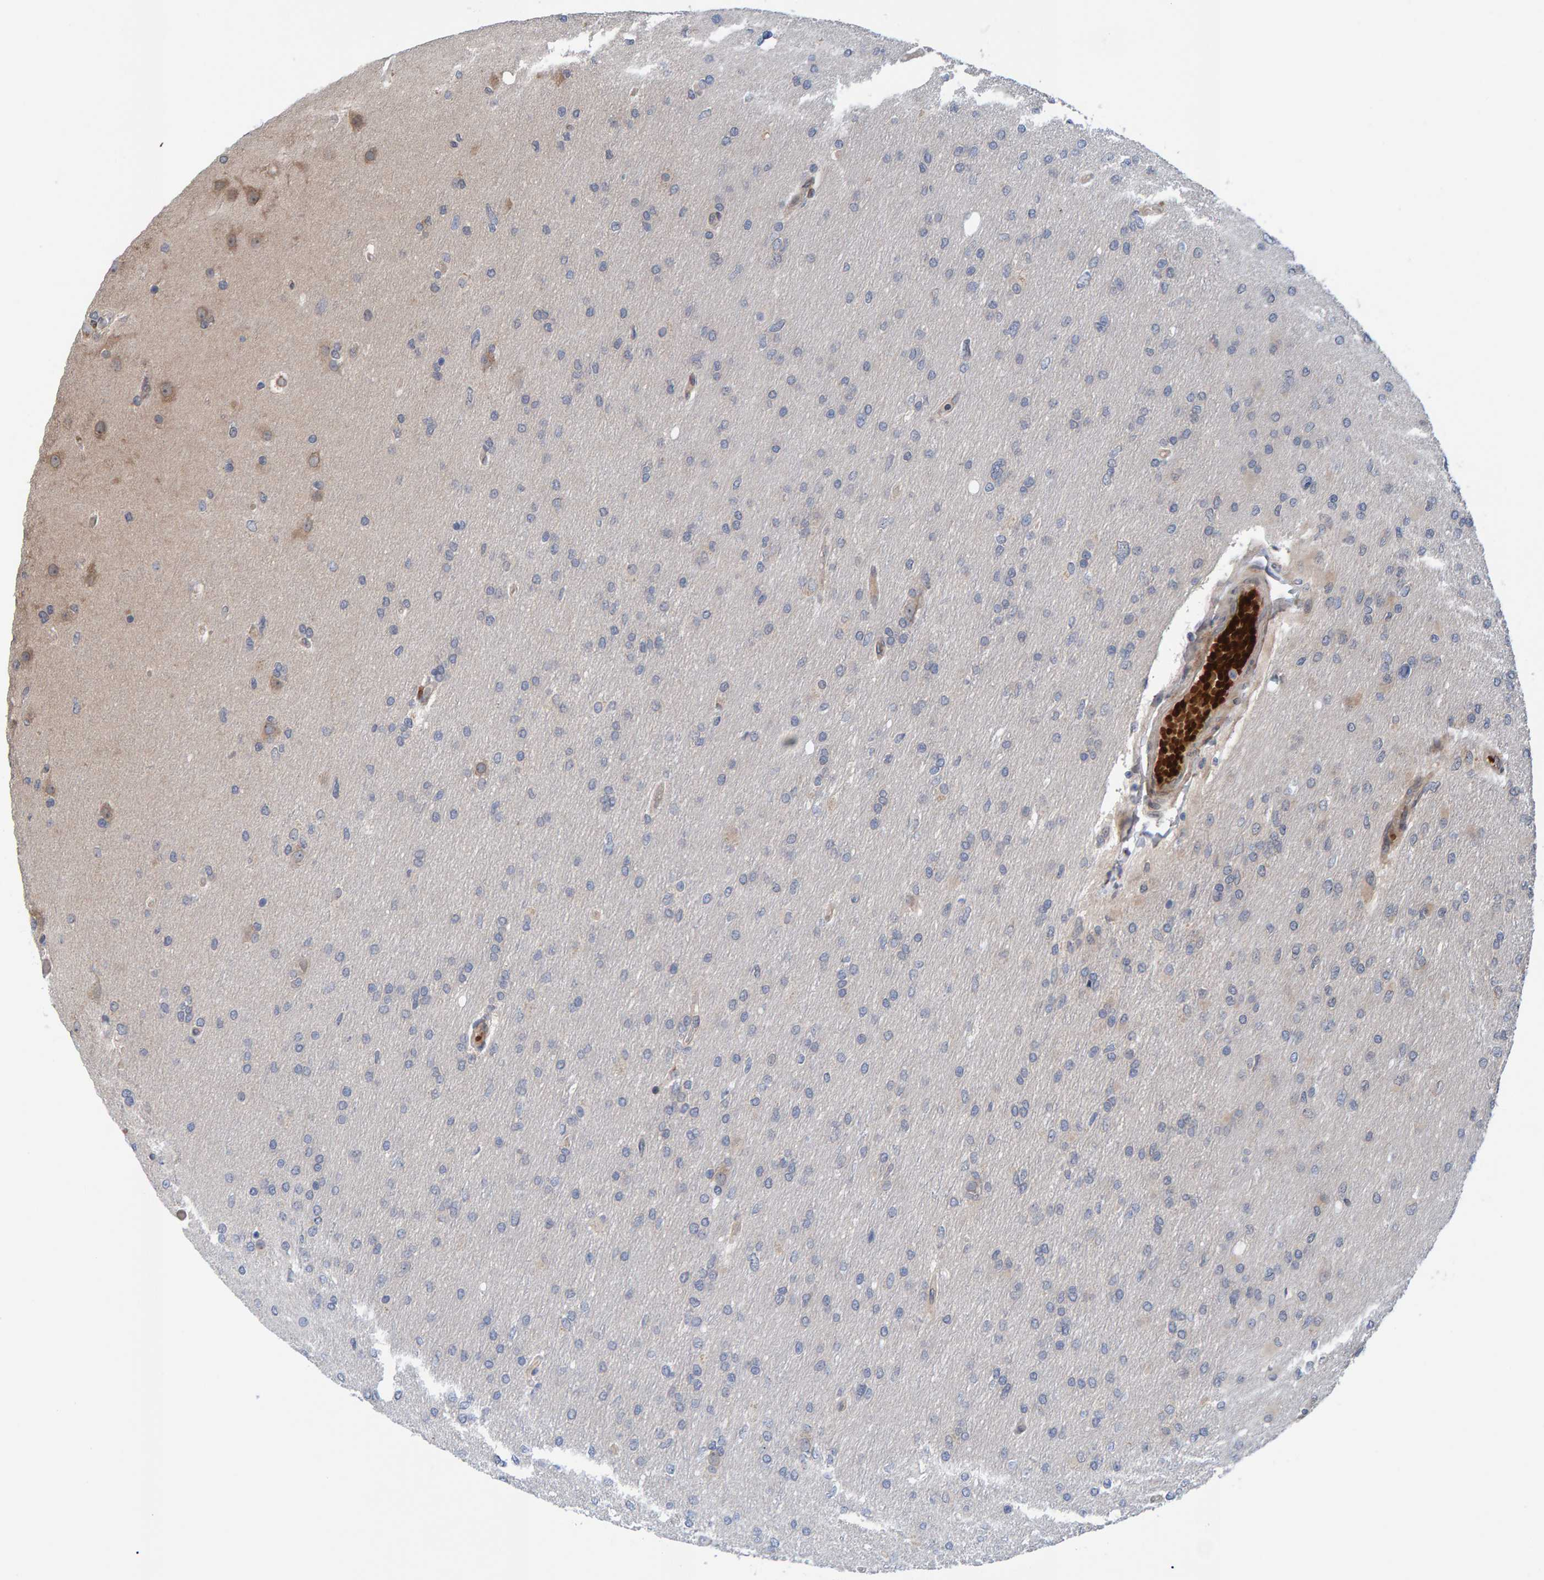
{"staining": {"intensity": "negative", "quantity": "none", "location": "none"}, "tissue": "glioma", "cell_type": "Tumor cells", "image_type": "cancer", "snomed": [{"axis": "morphology", "description": "Glioma, malignant, High grade"}, {"axis": "topography", "description": "Cerebral cortex"}], "caption": "Immunohistochemical staining of malignant high-grade glioma displays no significant staining in tumor cells.", "gene": "MFSD6L", "patient": {"sex": "female", "age": 36}}